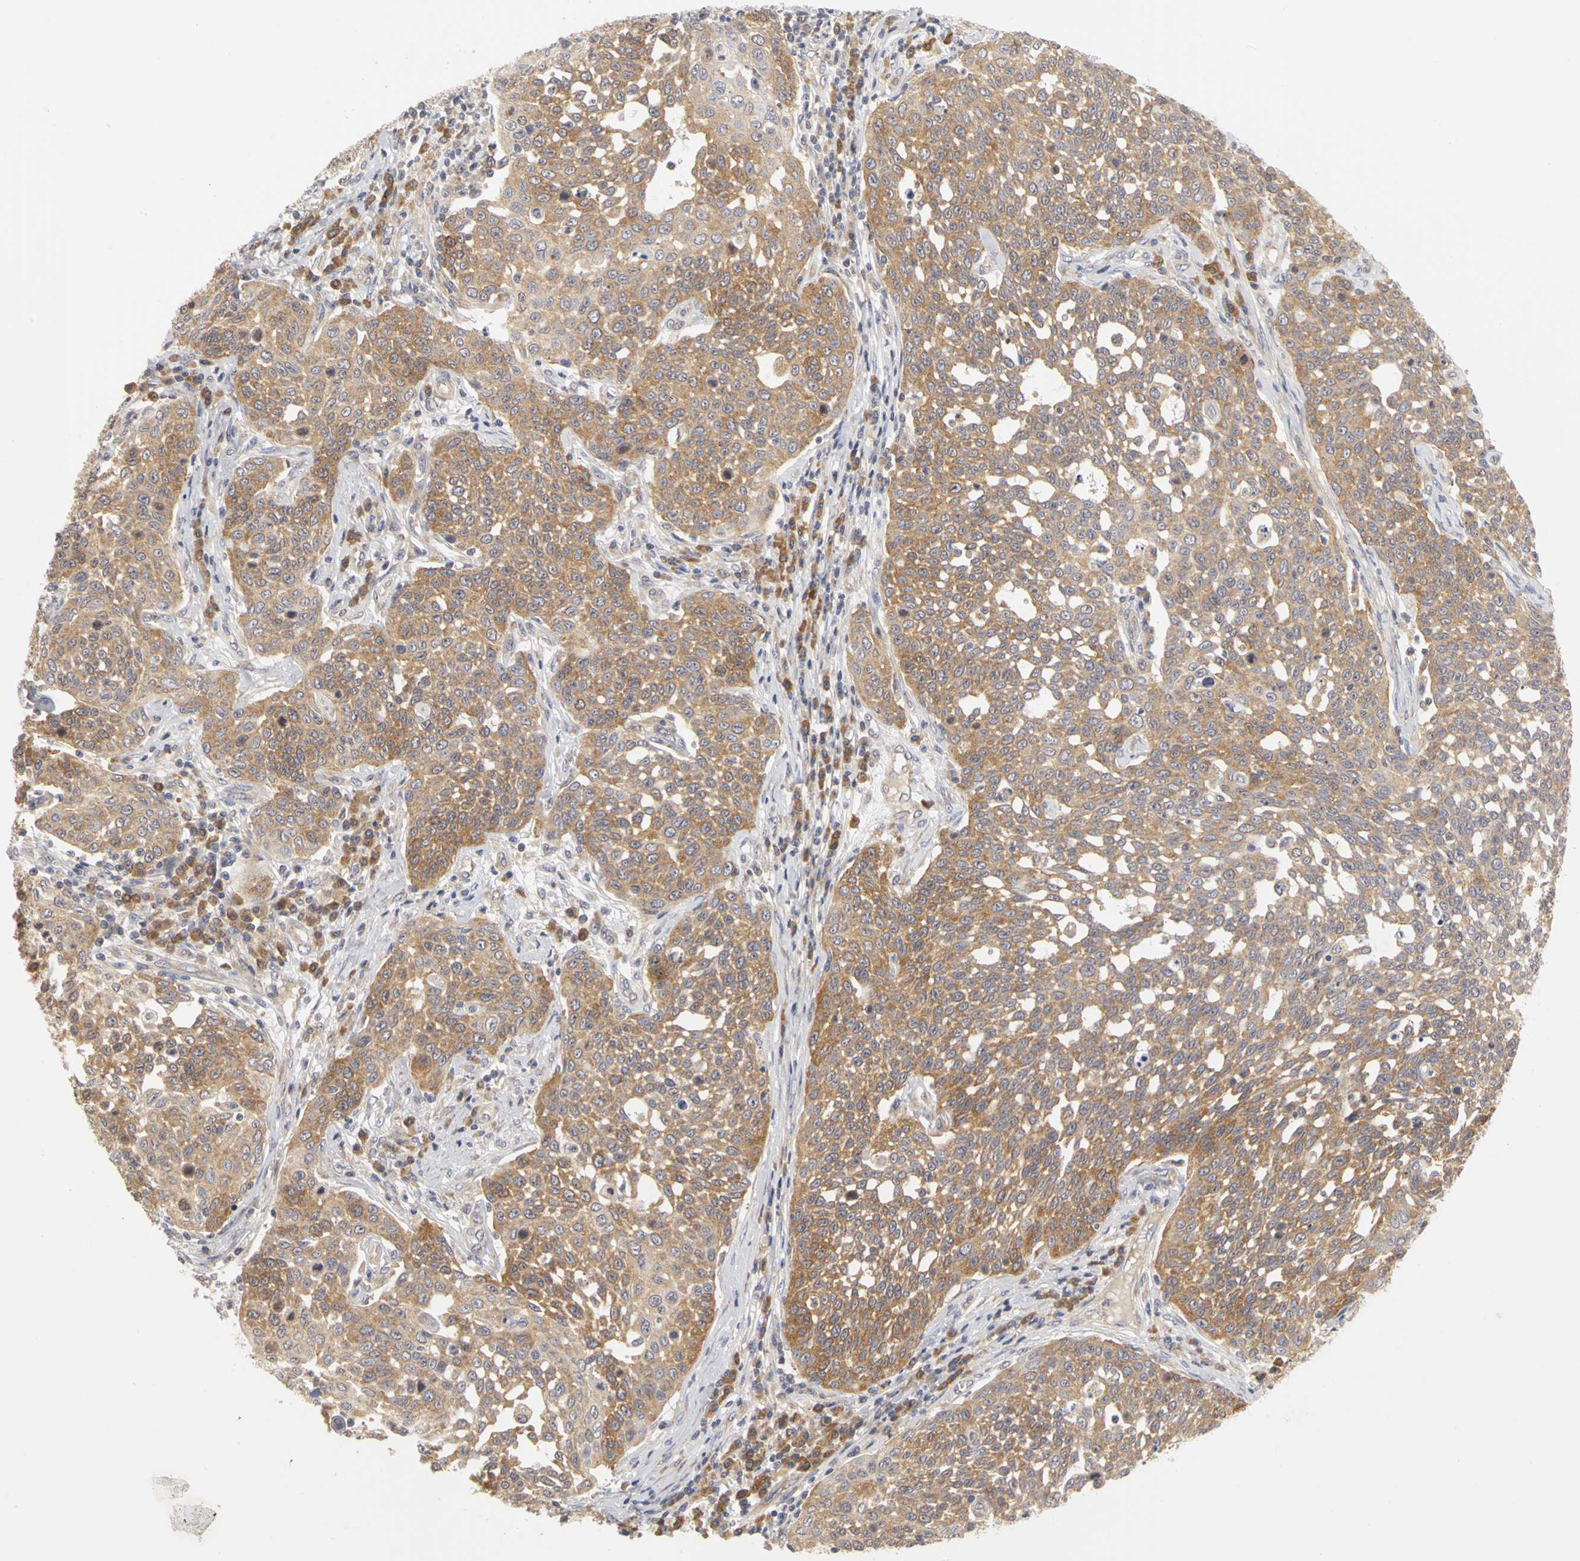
{"staining": {"intensity": "moderate", "quantity": ">75%", "location": "cytoplasmic/membranous"}, "tissue": "cervical cancer", "cell_type": "Tumor cells", "image_type": "cancer", "snomed": [{"axis": "morphology", "description": "Squamous cell carcinoma, NOS"}, {"axis": "topography", "description": "Cervix"}], "caption": "There is medium levels of moderate cytoplasmic/membranous expression in tumor cells of cervical squamous cell carcinoma, as demonstrated by immunohistochemical staining (brown color).", "gene": "IRAK1", "patient": {"sex": "female", "age": 34}}